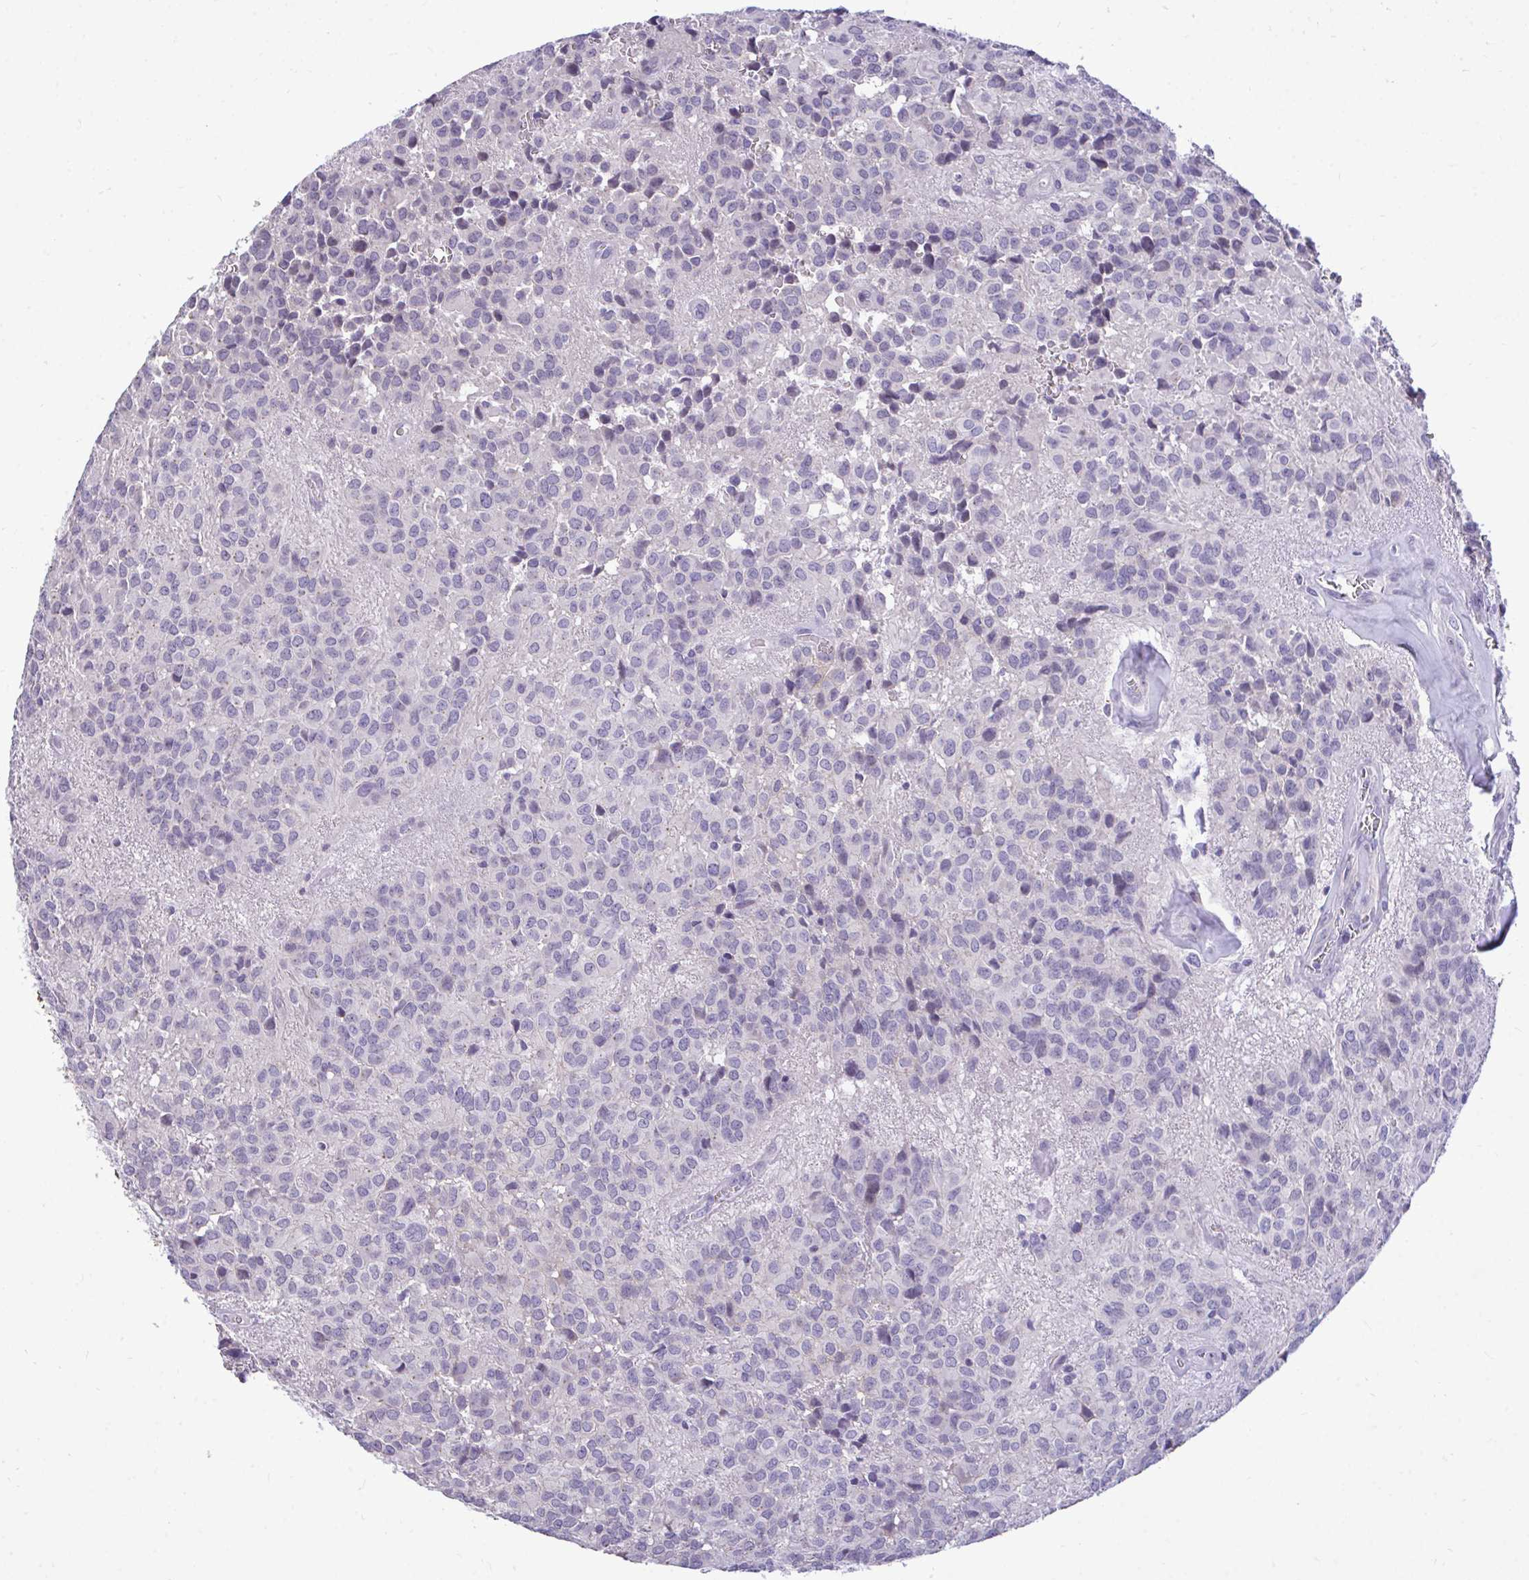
{"staining": {"intensity": "negative", "quantity": "none", "location": "none"}, "tissue": "glioma", "cell_type": "Tumor cells", "image_type": "cancer", "snomed": [{"axis": "morphology", "description": "Glioma, malignant, Low grade"}, {"axis": "topography", "description": "Brain"}], "caption": "The immunohistochemistry (IHC) image has no significant positivity in tumor cells of glioma tissue.", "gene": "PIGK", "patient": {"sex": "male", "age": 56}}